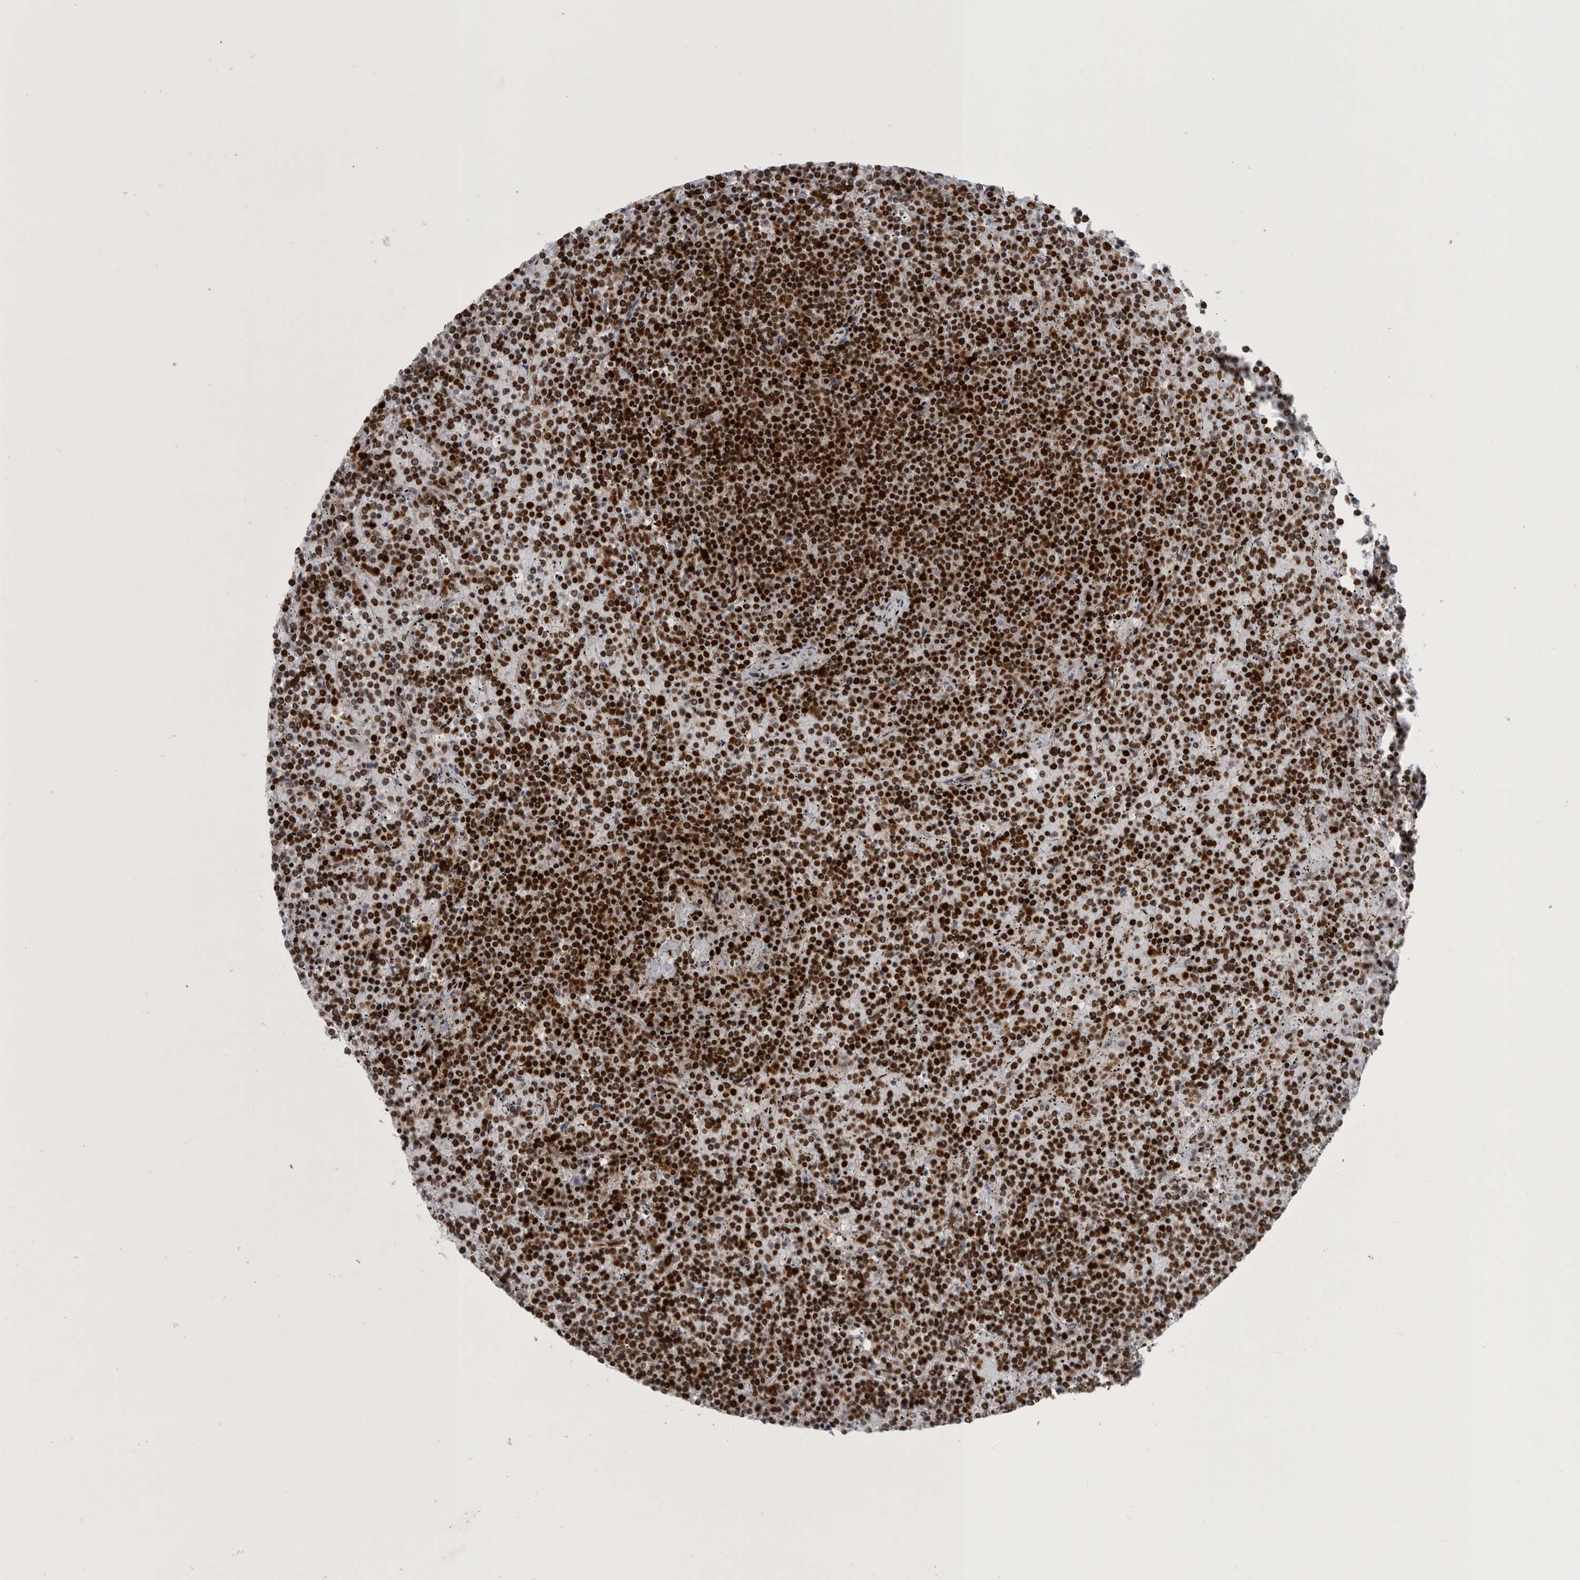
{"staining": {"intensity": "strong", "quantity": ">75%", "location": "nuclear"}, "tissue": "lymphoma", "cell_type": "Tumor cells", "image_type": "cancer", "snomed": [{"axis": "morphology", "description": "Malignant lymphoma, non-Hodgkin's type, Low grade"}, {"axis": "topography", "description": "Spleen"}], "caption": "Low-grade malignant lymphoma, non-Hodgkin's type stained with a protein marker displays strong staining in tumor cells.", "gene": "BCLAF1", "patient": {"sex": "female", "age": 19}}